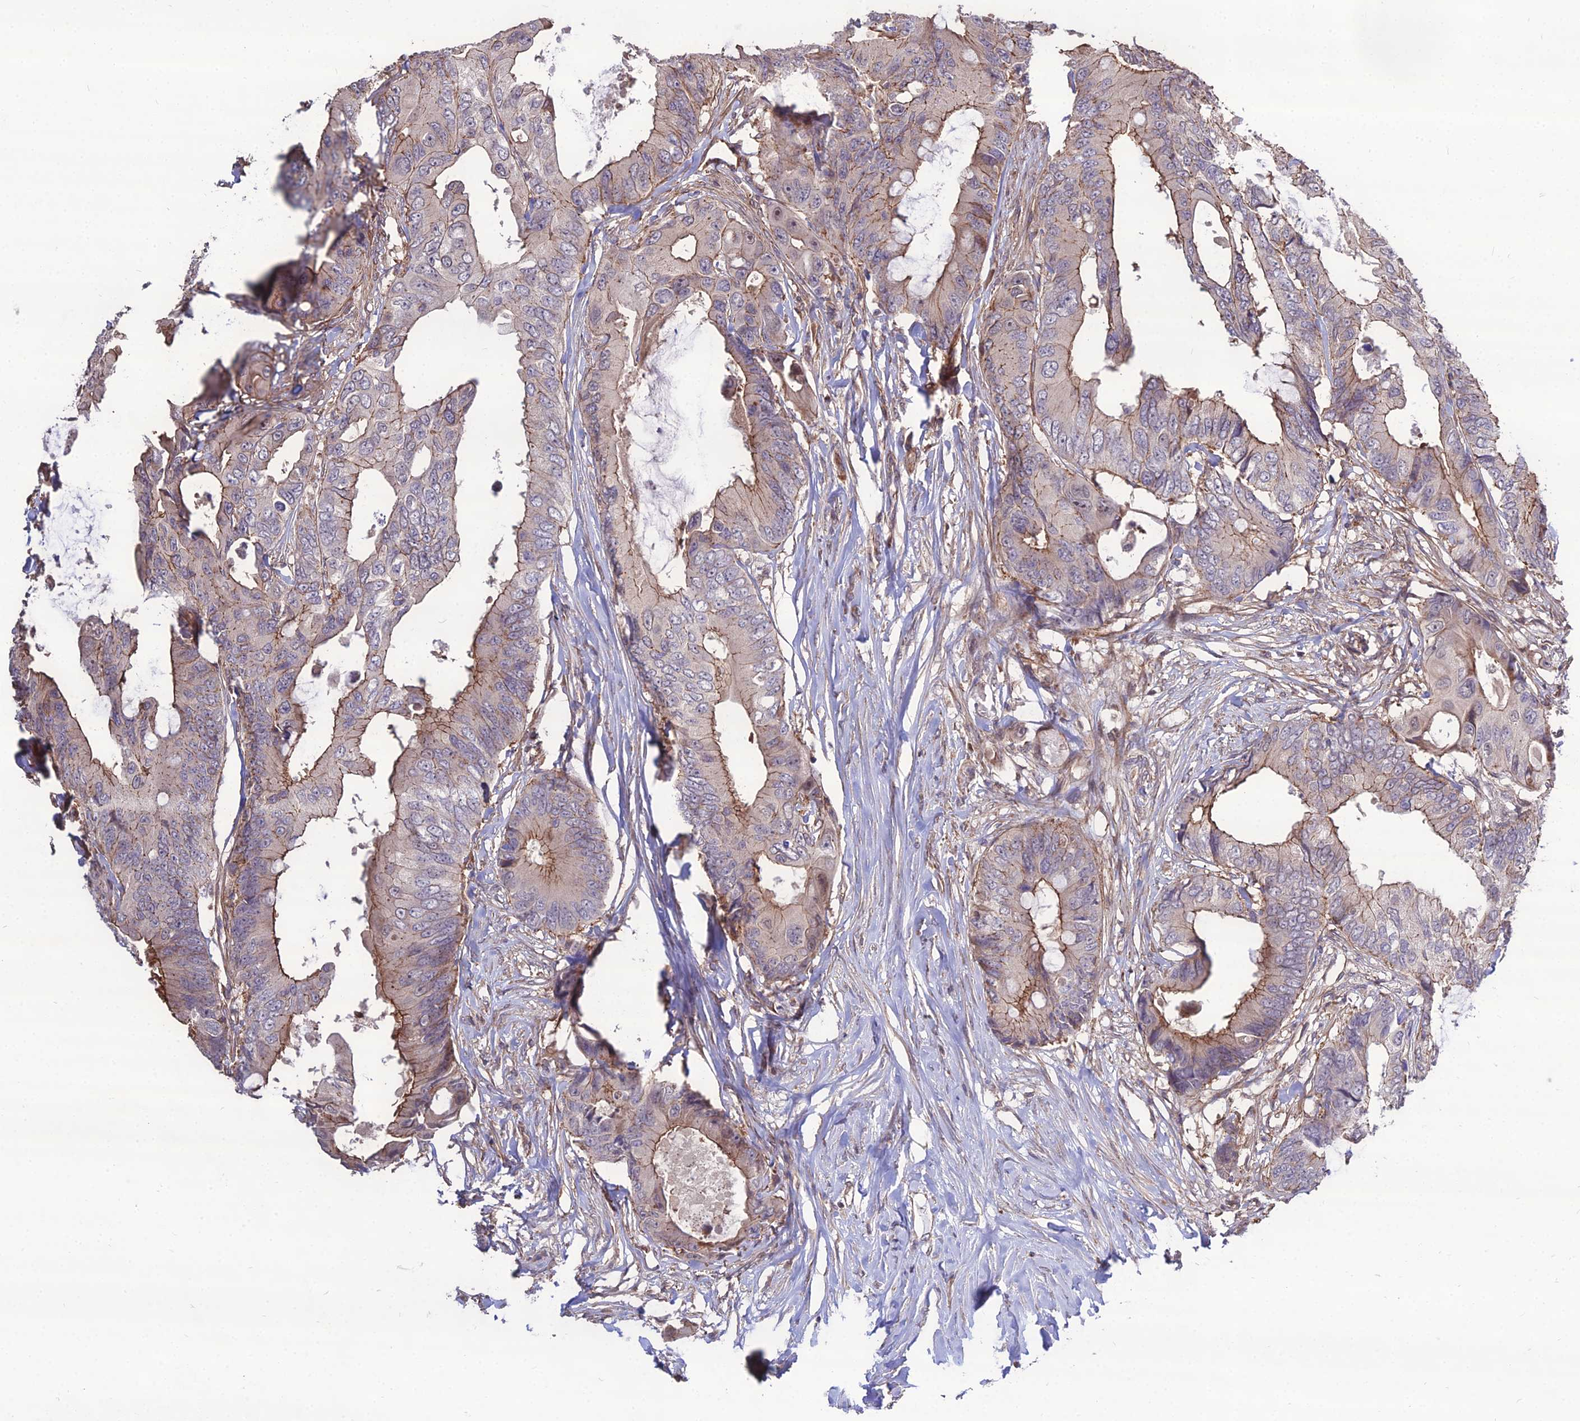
{"staining": {"intensity": "moderate", "quantity": "25%-75%", "location": "cytoplasmic/membranous"}, "tissue": "colorectal cancer", "cell_type": "Tumor cells", "image_type": "cancer", "snomed": [{"axis": "morphology", "description": "Adenocarcinoma, NOS"}, {"axis": "topography", "description": "Colon"}], "caption": "Immunohistochemistry (IHC) of human adenocarcinoma (colorectal) displays medium levels of moderate cytoplasmic/membranous positivity in approximately 25%-75% of tumor cells. The staining was performed using DAB (3,3'-diaminobenzidine), with brown indicating positive protein expression. Nuclei are stained blue with hematoxylin.", "gene": "TSPYL2", "patient": {"sex": "male", "age": 71}}